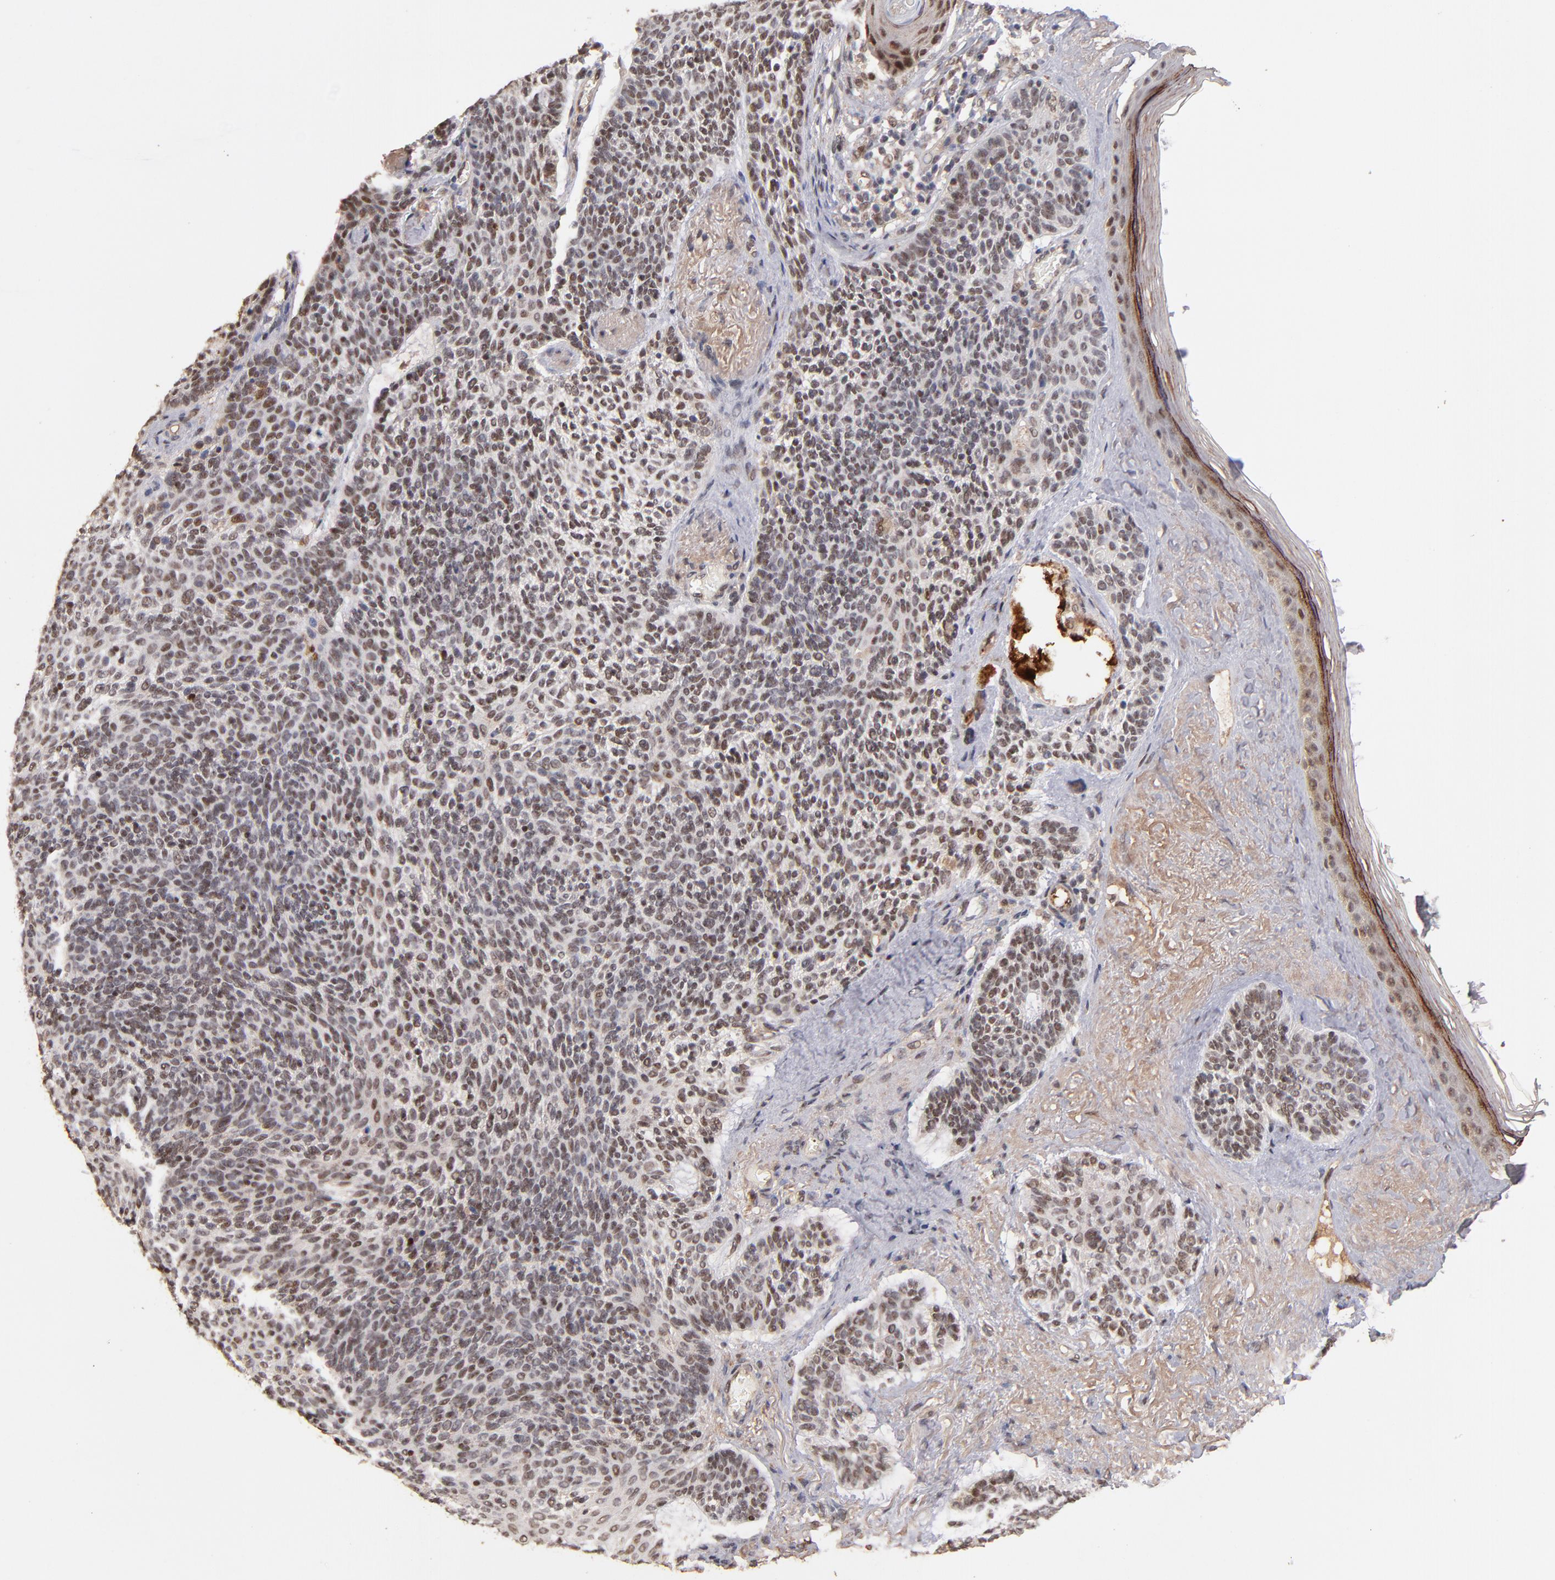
{"staining": {"intensity": "moderate", "quantity": ">75%", "location": "nuclear"}, "tissue": "skin cancer", "cell_type": "Tumor cells", "image_type": "cancer", "snomed": [{"axis": "morphology", "description": "Normal tissue, NOS"}, {"axis": "morphology", "description": "Basal cell carcinoma"}, {"axis": "topography", "description": "Skin"}], "caption": "A micrograph of human basal cell carcinoma (skin) stained for a protein demonstrates moderate nuclear brown staining in tumor cells.", "gene": "EAPP", "patient": {"sex": "female", "age": 70}}